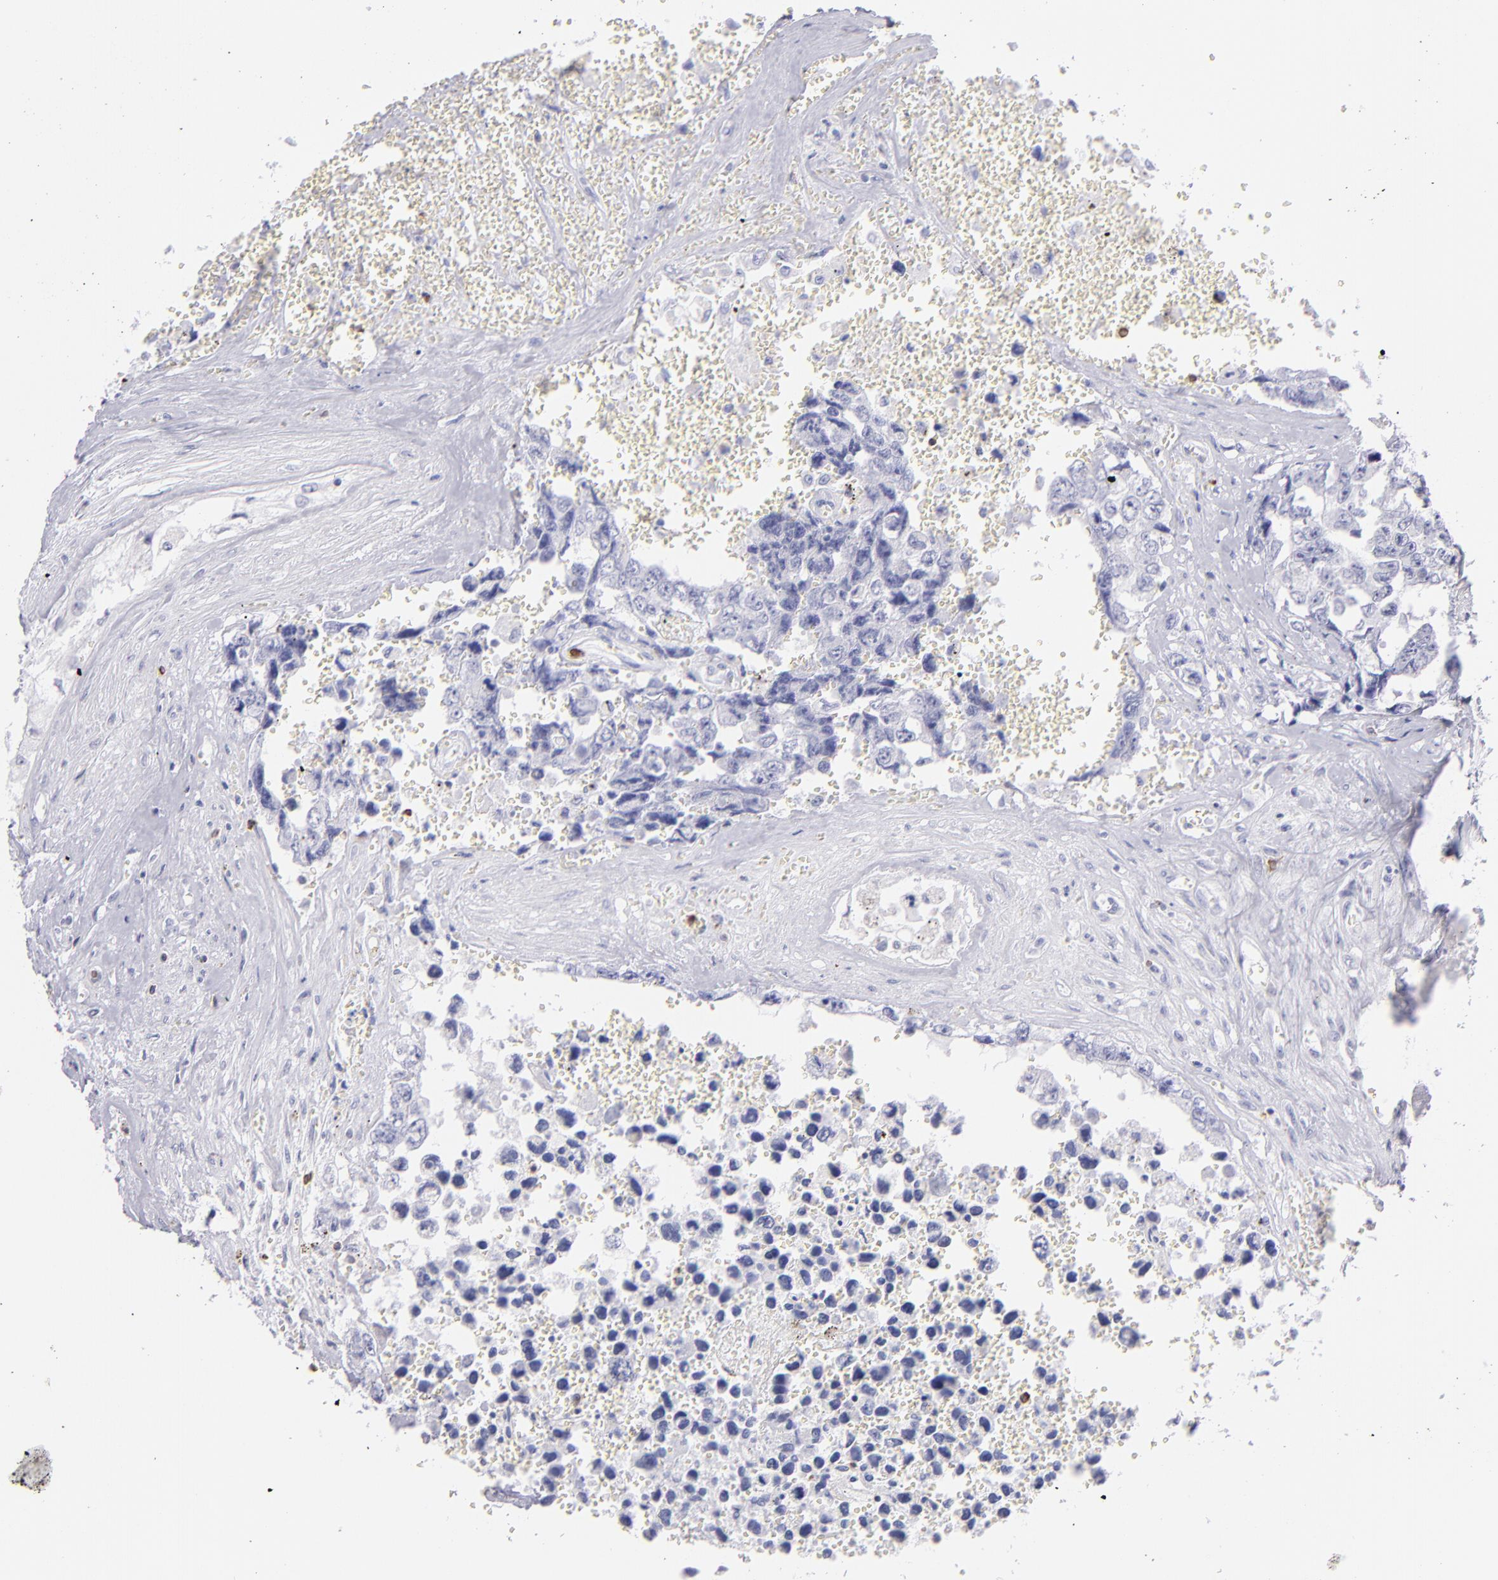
{"staining": {"intensity": "negative", "quantity": "none", "location": "none"}, "tissue": "testis cancer", "cell_type": "Tumor cells", "image_type": "cancer", "snomed": [{"axis": "morphology", "description": "Carcinoma, Embryonal, NOS"}, {"axis": "topography", "description": "Testis"}], "caption": "Photomicrograph shows no protein expression in tumor cells of testis cancer (embryonal carcinoma) tissue. (Stains: DAB (3,3'-diaminobenzidine) IHC with hematoxylin counter stain, Microscopy: brightfield microscopy at high magnification).", "gene": "PRF1", "patient": {"sex": "male", "age": 31}}